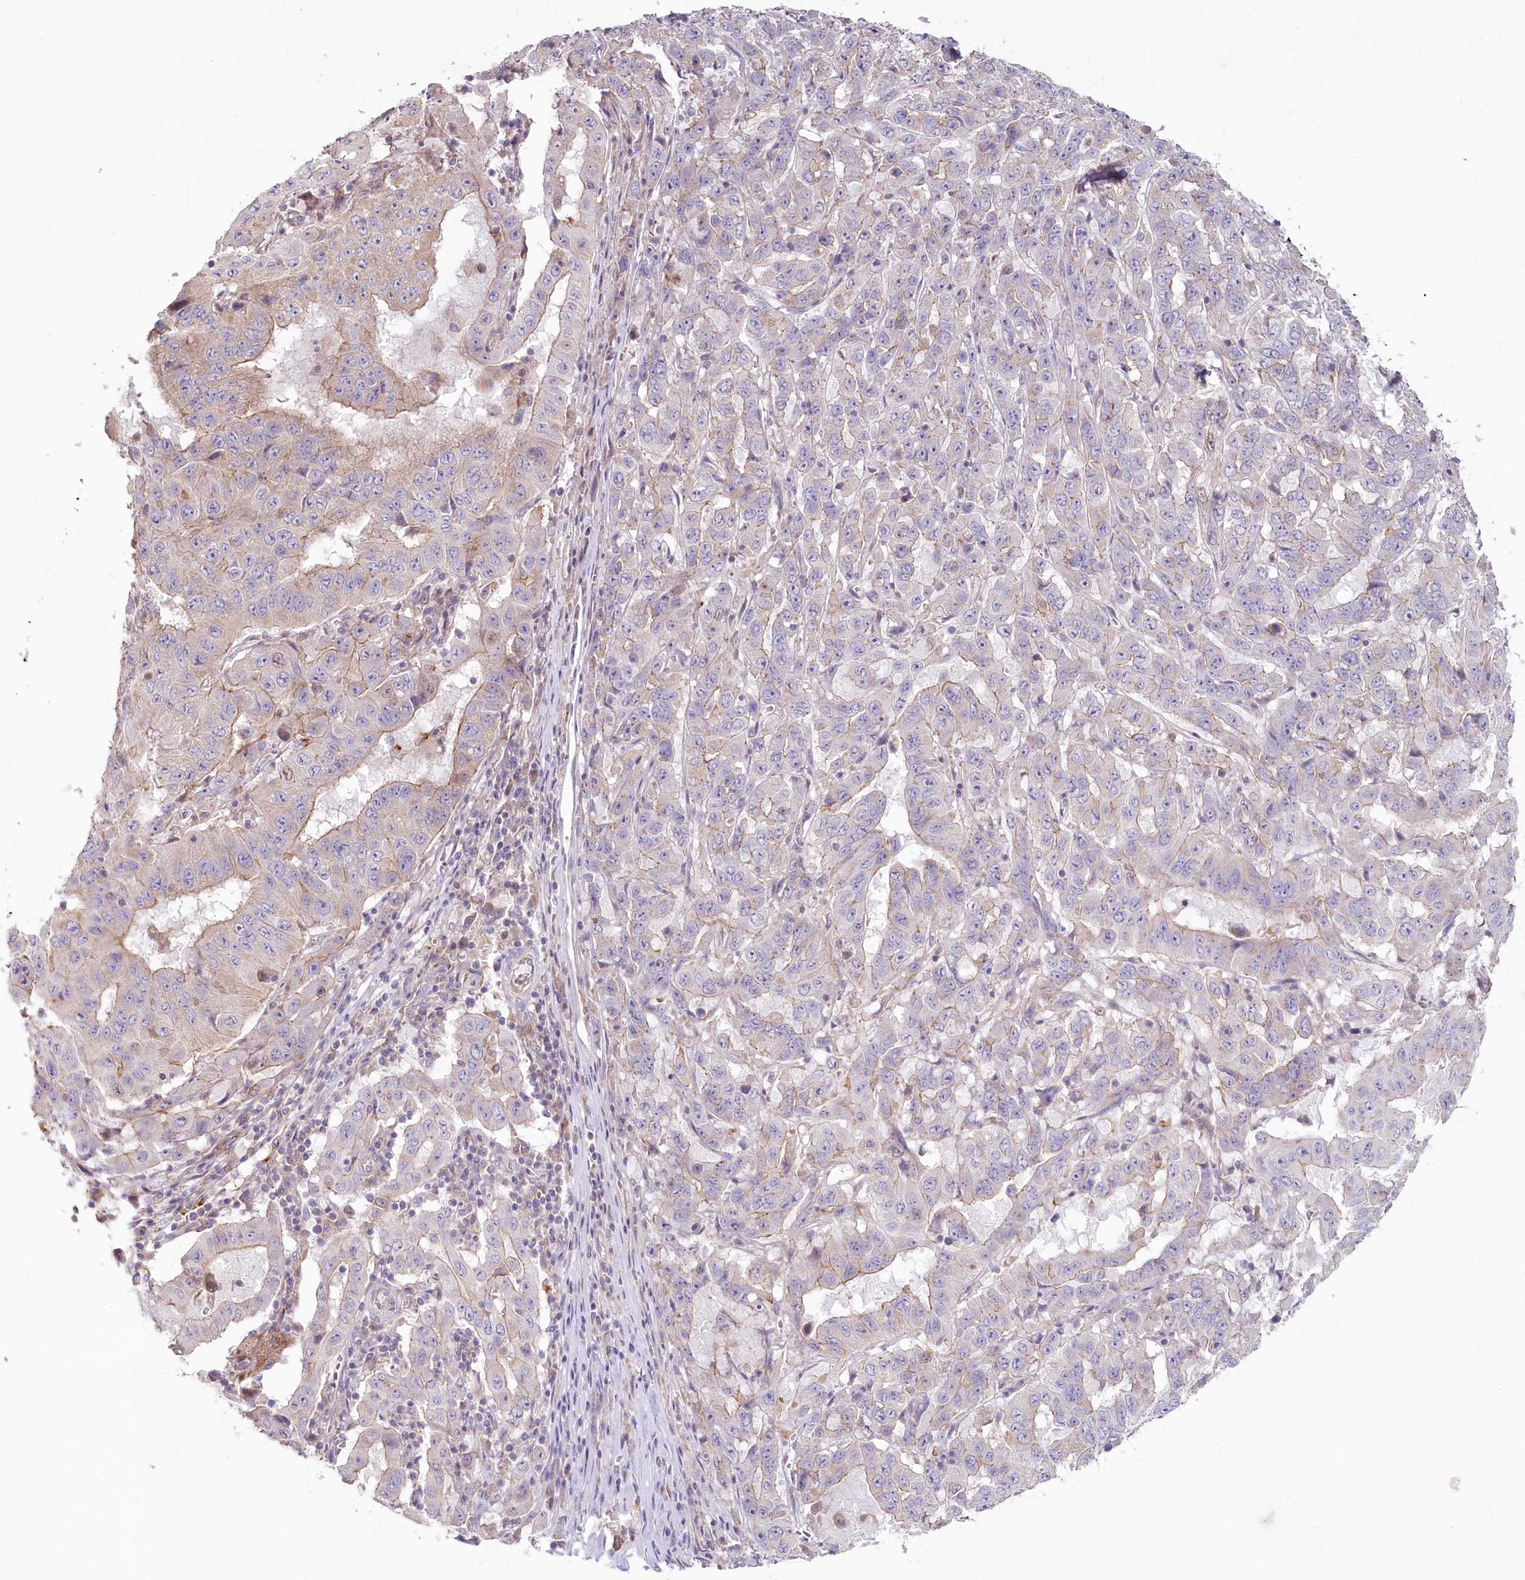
{"staining": {"intensity": "weak", "quantity": "<25%", "location": "cytoplasmic/membranous"}, "tissue": "pancreatic cancer", "cell_type": "Tumor cells", "image_type": "cancer", "snomed": [{"axis": "morphology", "description": "Adenocarcinoma, NOS"}, {"axis": "topography", "description": "Pancreas"}], "caption": "Pancreatic adenocarcinoma stained for a protein using immunohistochemistry (IHC) shows no expression tumor cells.", "gene": "SLC6A11", "patient": {"sex": "male", "age": 63}}